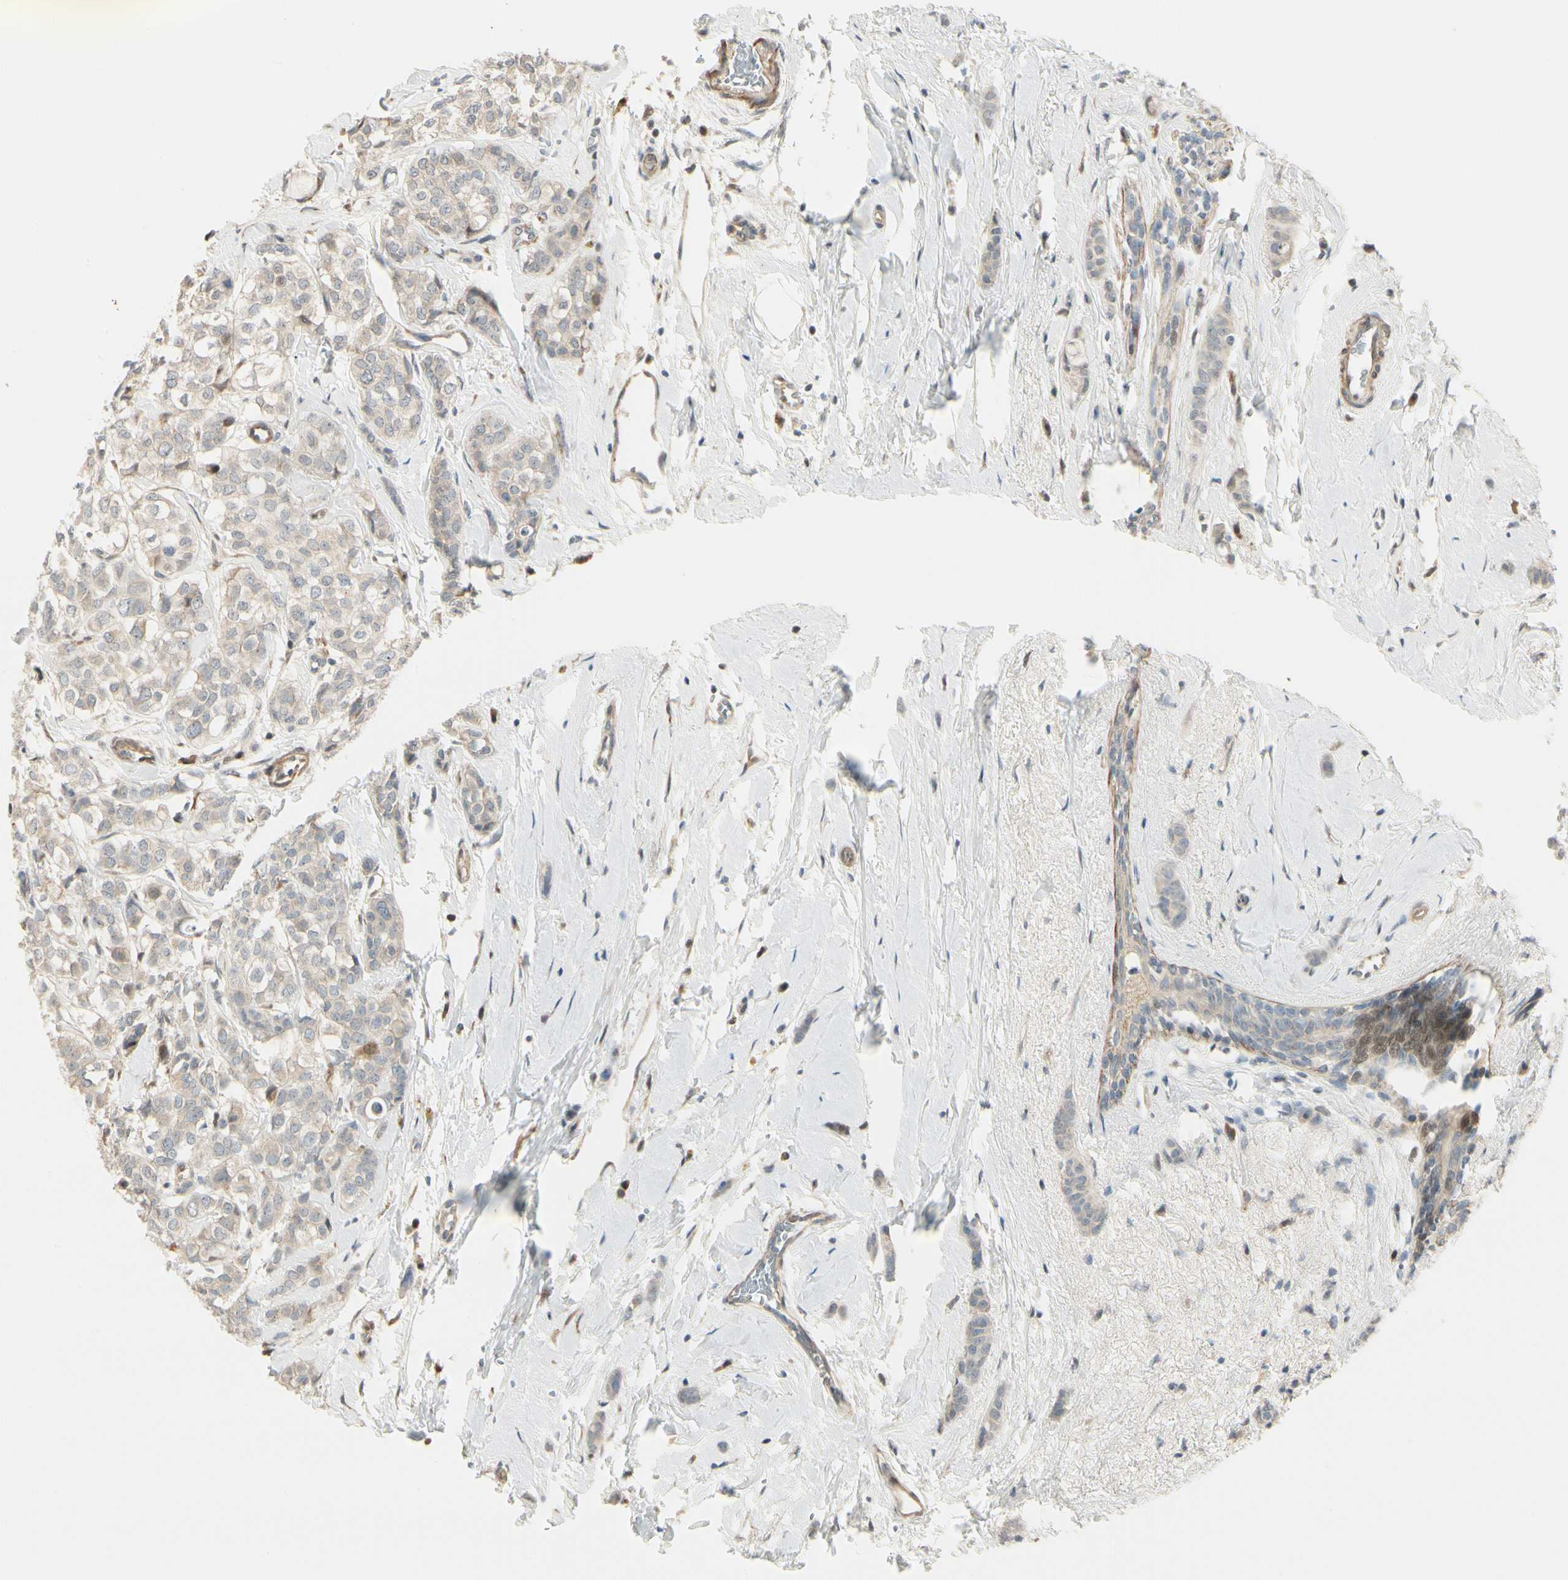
{"staining": {"intensity": "weak", "quantity": ">75%", "location": "cytoplasmic/membranous"}, "tissue": "breast cancer", "cell_type": "Tumor cells", "image_type": "cancer", "snomed": [{"axis": "morphology", "description": "Lobular carcinoma"}, {"axis": "topography", "description": "Breast"}], "caption": "Immunohistochemical staining of human lobular carcinoma (breast) demonstrates low levels of weak cytoplasmic/membranous protein staining in about >75% of tumor cells.", "gene": "P4HA3", "patient": {"sex": "female", "age": 60}}